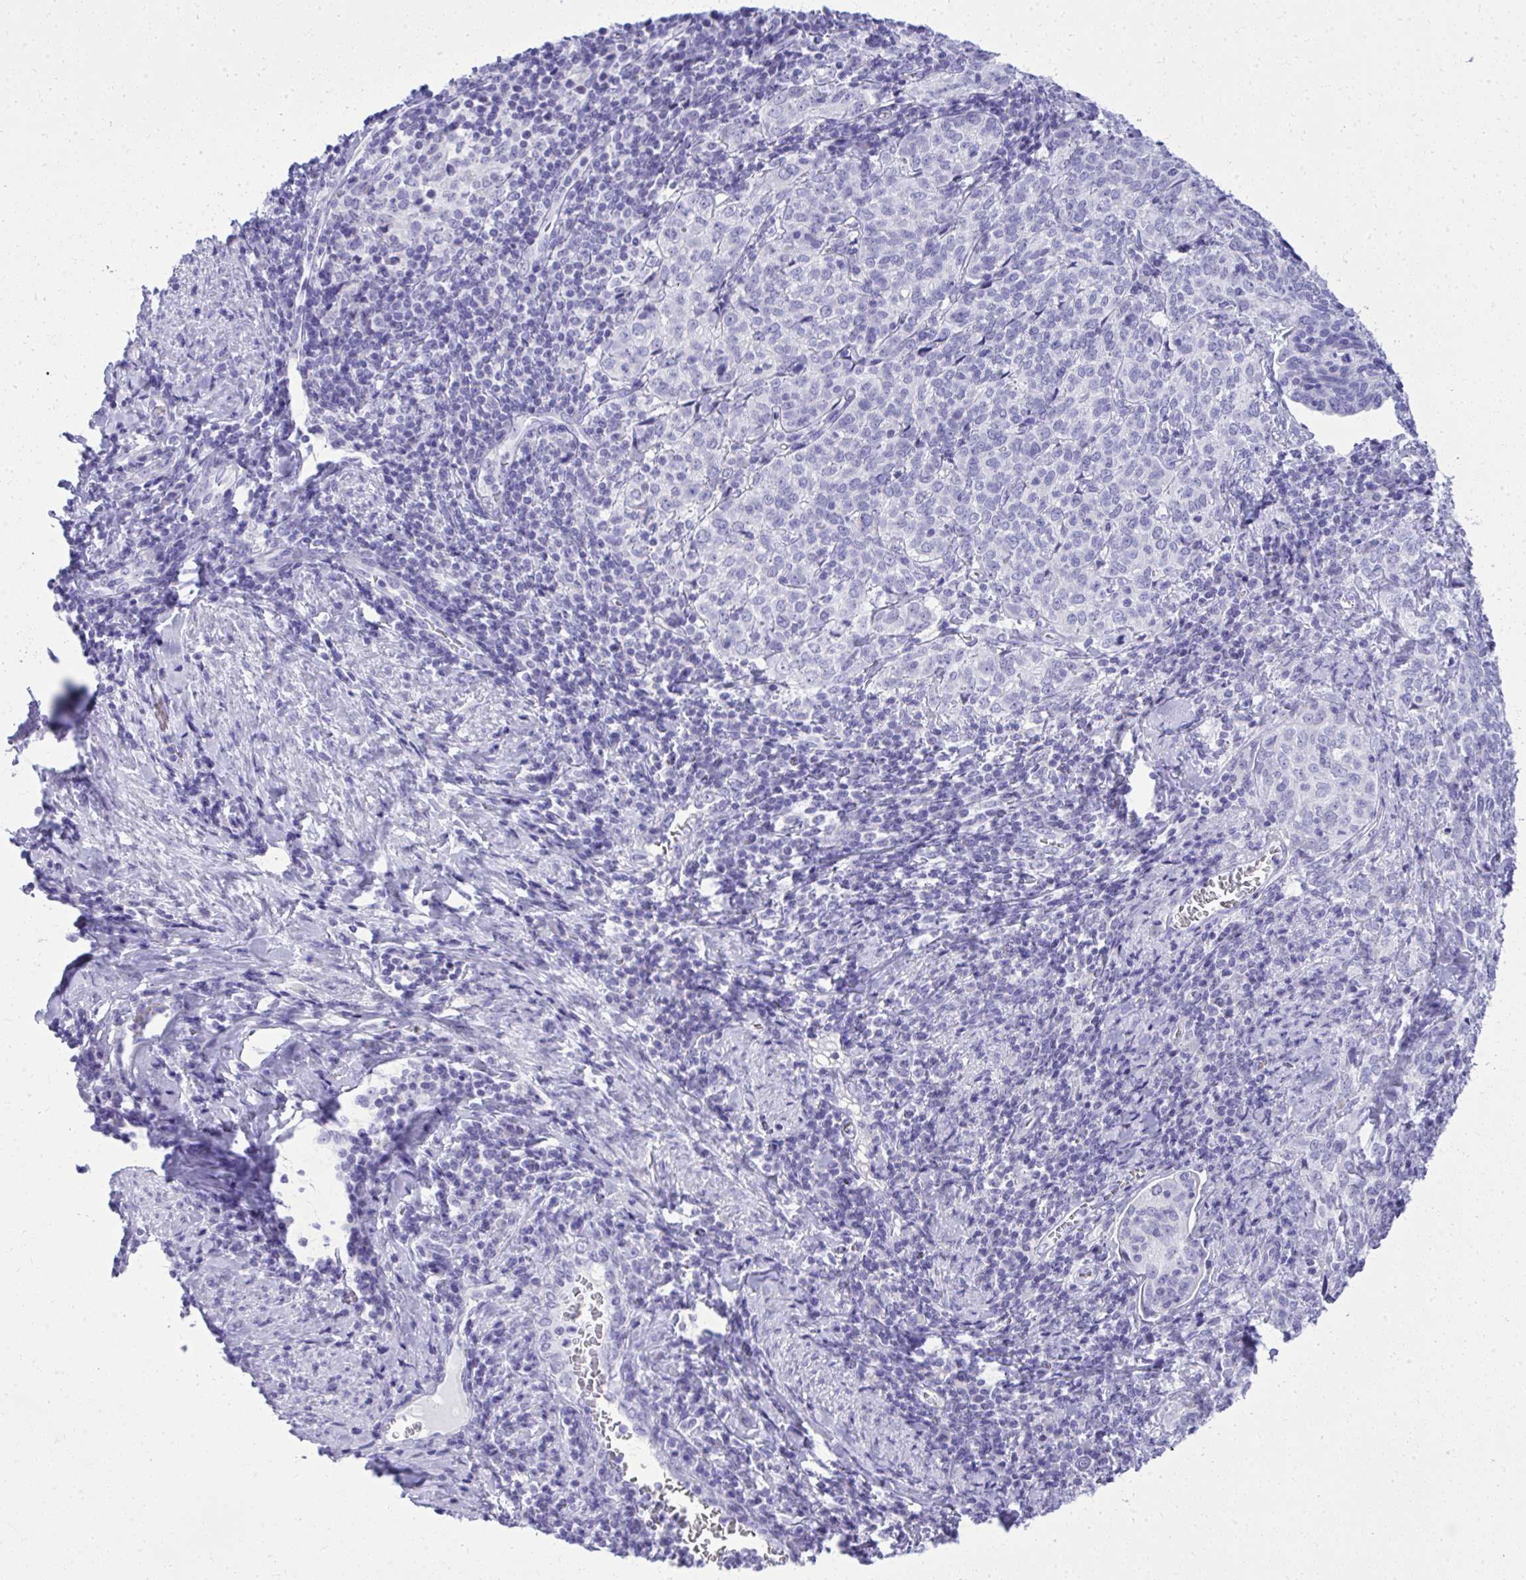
{"staining": {"intensity": "negative", "quantity": "none", "location": "none"}, "tissue": "cervical cancer", "cell_type": "Tumor cells", "image_type": "cancer", "snomed": [{"axis": "morphology", "description": "Normal tissue, NOS"}, {"axis": "morphology", "description": "Squamous cell carcinoma, NOS"}, {"axis": "topography", "description": "Vagina"}, {"axis": "topography", "description": "Cervix"}], "caption": "The immunohistochemistry histopathology image has no significant expression in tumor cells of cervical cancer tissue.", "gene": "RALYL", "patient": {"sex": "female", "age": 45}}